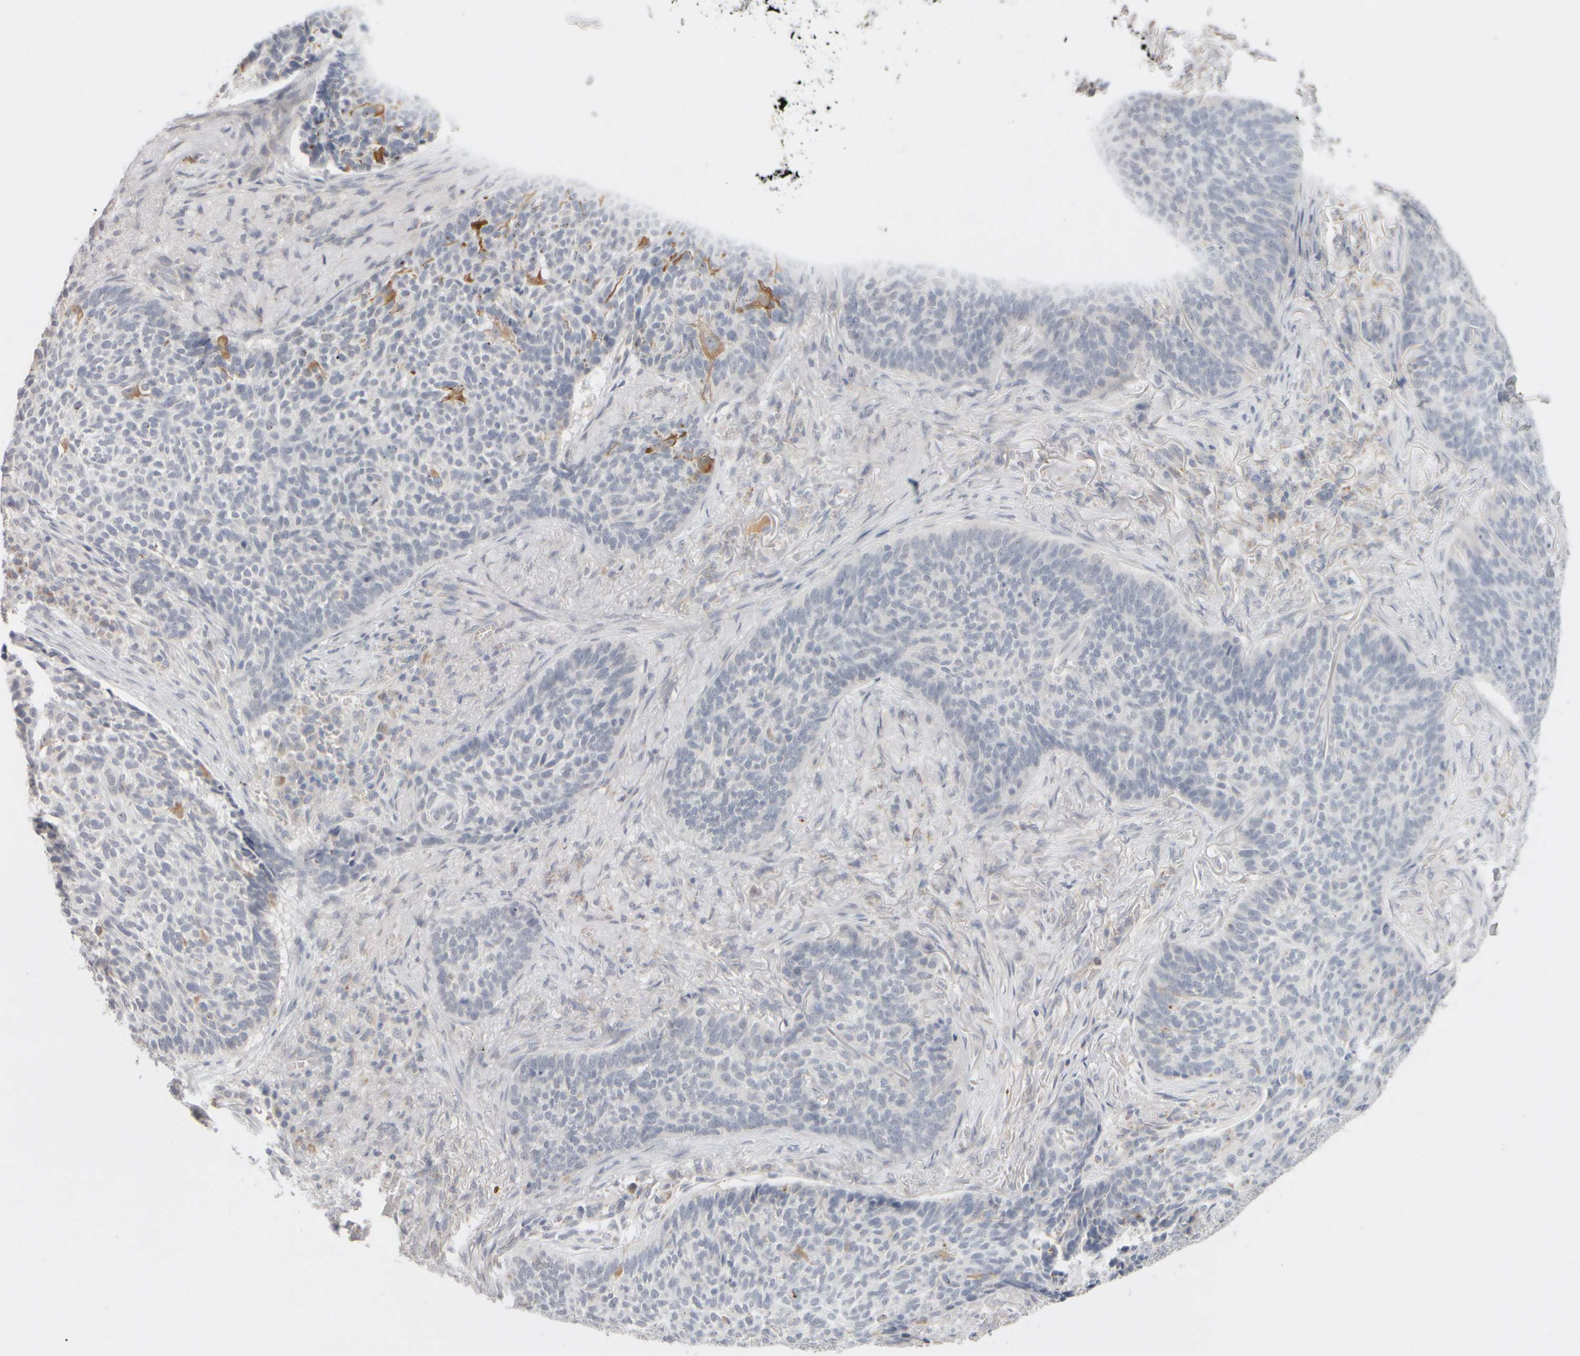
{"staining": {"intensity": "negative", "quantity": "none", "location": "none"}, "tissue": "skin cancer", "cell_type": "Tumor cells", "image_type": "cancer", "snomed": [{"axis": "morphology", "description": "Basal cell carcinoma"}, {"axis": "topography", "description": "Skin"}], "caption": "Immunohistochemistry (IHC) micrograph of human skin cancer stained for a protein (brown), which reveals no positivity in tumor cells.", "gene": "ZNF112", "patient": {"sex": "male", "age": 85}}